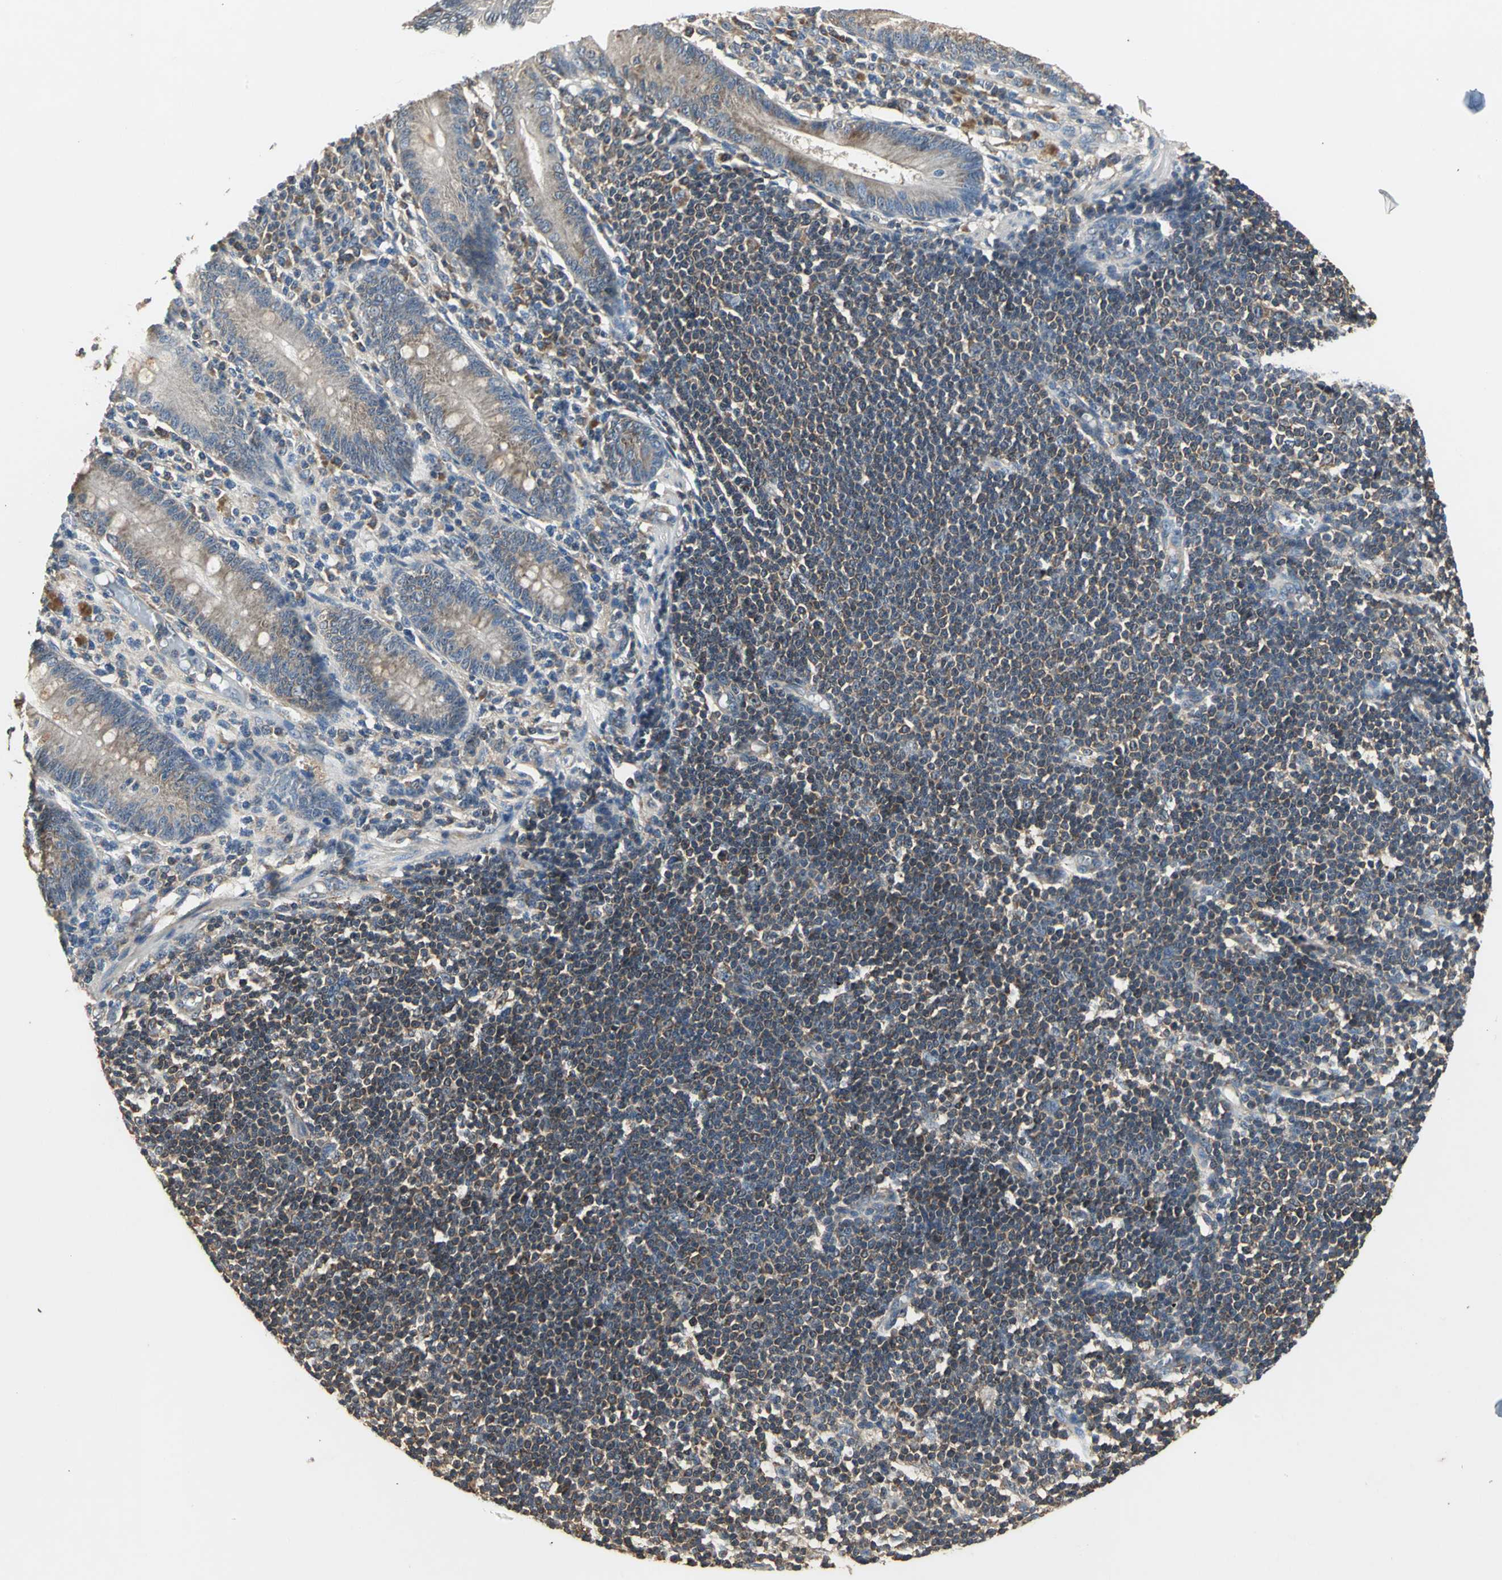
{"staining": {"intensity": "moderate", "quantity": ">75%", "location": "cytoplasmic/membranous"}, "tissue": "appendix", "cell_type": "Glandular cells", "image_type": "normal", "snomed": [{"axis": "morphology", "description": "Normal tissue, NOS"}, {"axis": "morphology", "description": "Inflammation, NOS"}, {"axis": "topography", "description": "Appendix"}], "caption": "Normal appendix was stained to show a protein in brown. There is medium levels of moderate cytoplasmic/membranous staining in about >75% of glandular cells. (DAB (3,3'-diaminobenzidine) IHC with brightfield microscopy, high magnification).", "gene": "IRF3", "patient": {"sex": "male", "age": 46}}